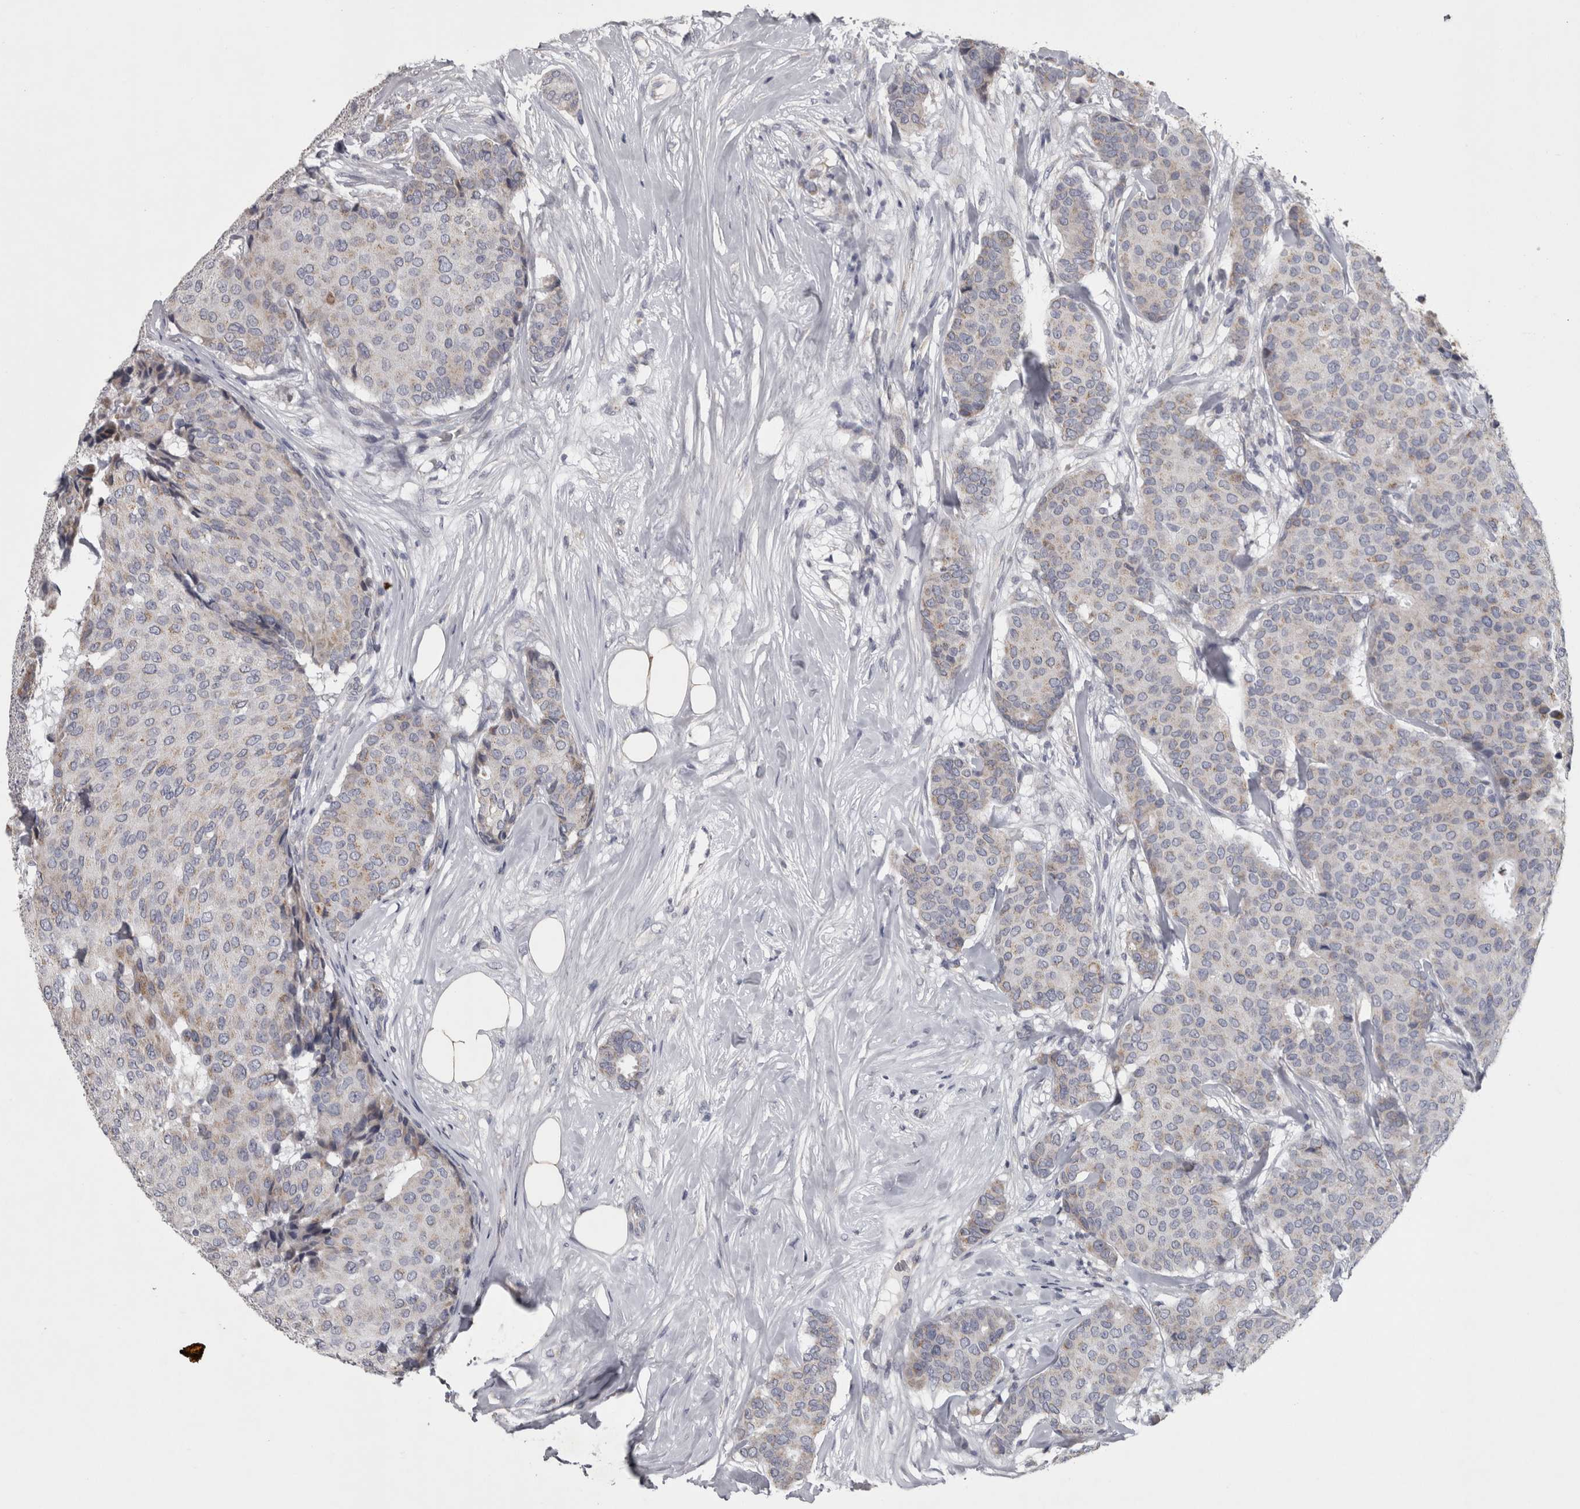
{"staining": {"intensity": "weak", "quantity": "25%-75%", "location": "cytoplasmic/membranous"}, "tissue": "breast cancer", "cell_type": "Tumor cells", "image_type": "cancer", "snomed": [{"axis": "morphology", "description": "Duct carcinoma"}, {"axis": "topography", "description": "Breast"}], "caption": "Breast intraductal carcinoma stained with DAB (3,3'-diaminobenzidine) immunohistochemistry shows low levels of weak cytoplasmic/membranous positivity in about 25%-75% of tumor cells.", "gene": "DBT", "patient": {"sex": "female", "age": 75}}